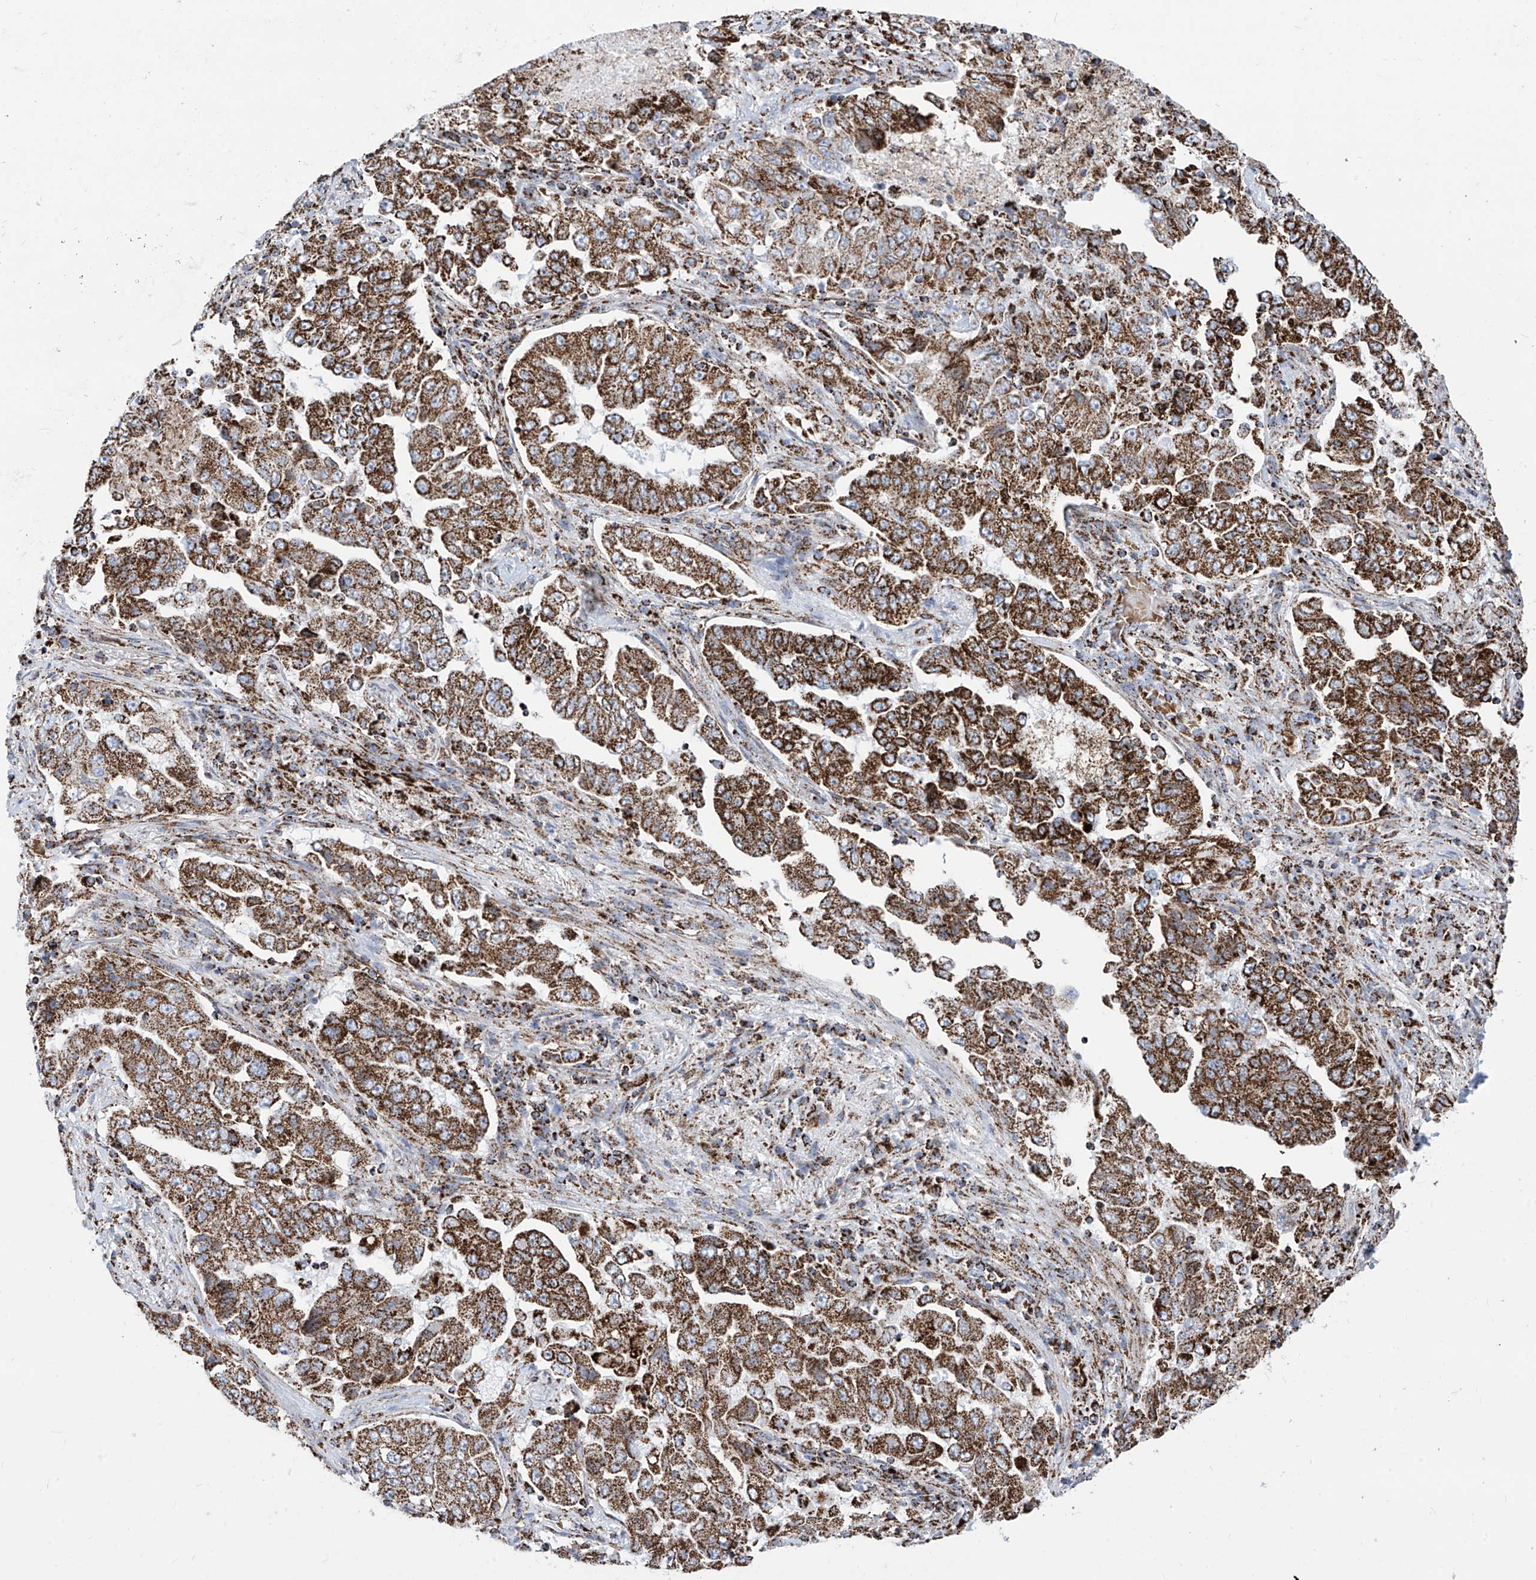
{"staining": {"intensity": "strong", "quantity": ">75%", "location": "cytoplasmic/membranous"}, "tissue": "lung cancer", "cell_type": "Tumor cells", "image_type": "cancer", "snomed": [{"axis": "morphology", "description": "Adenocarcinoma, NOS"}, {"axis": "topography", "description": "Lung"}], "caption": "There is high levels of strong cytoplasmic/membranous expression in tumor cells of adenocarcinoma (lung), as demonstrated by immunohistochemical staining (brown color).", "gene": "COX5B", "patient": {"sex": "female", "age": 51}}